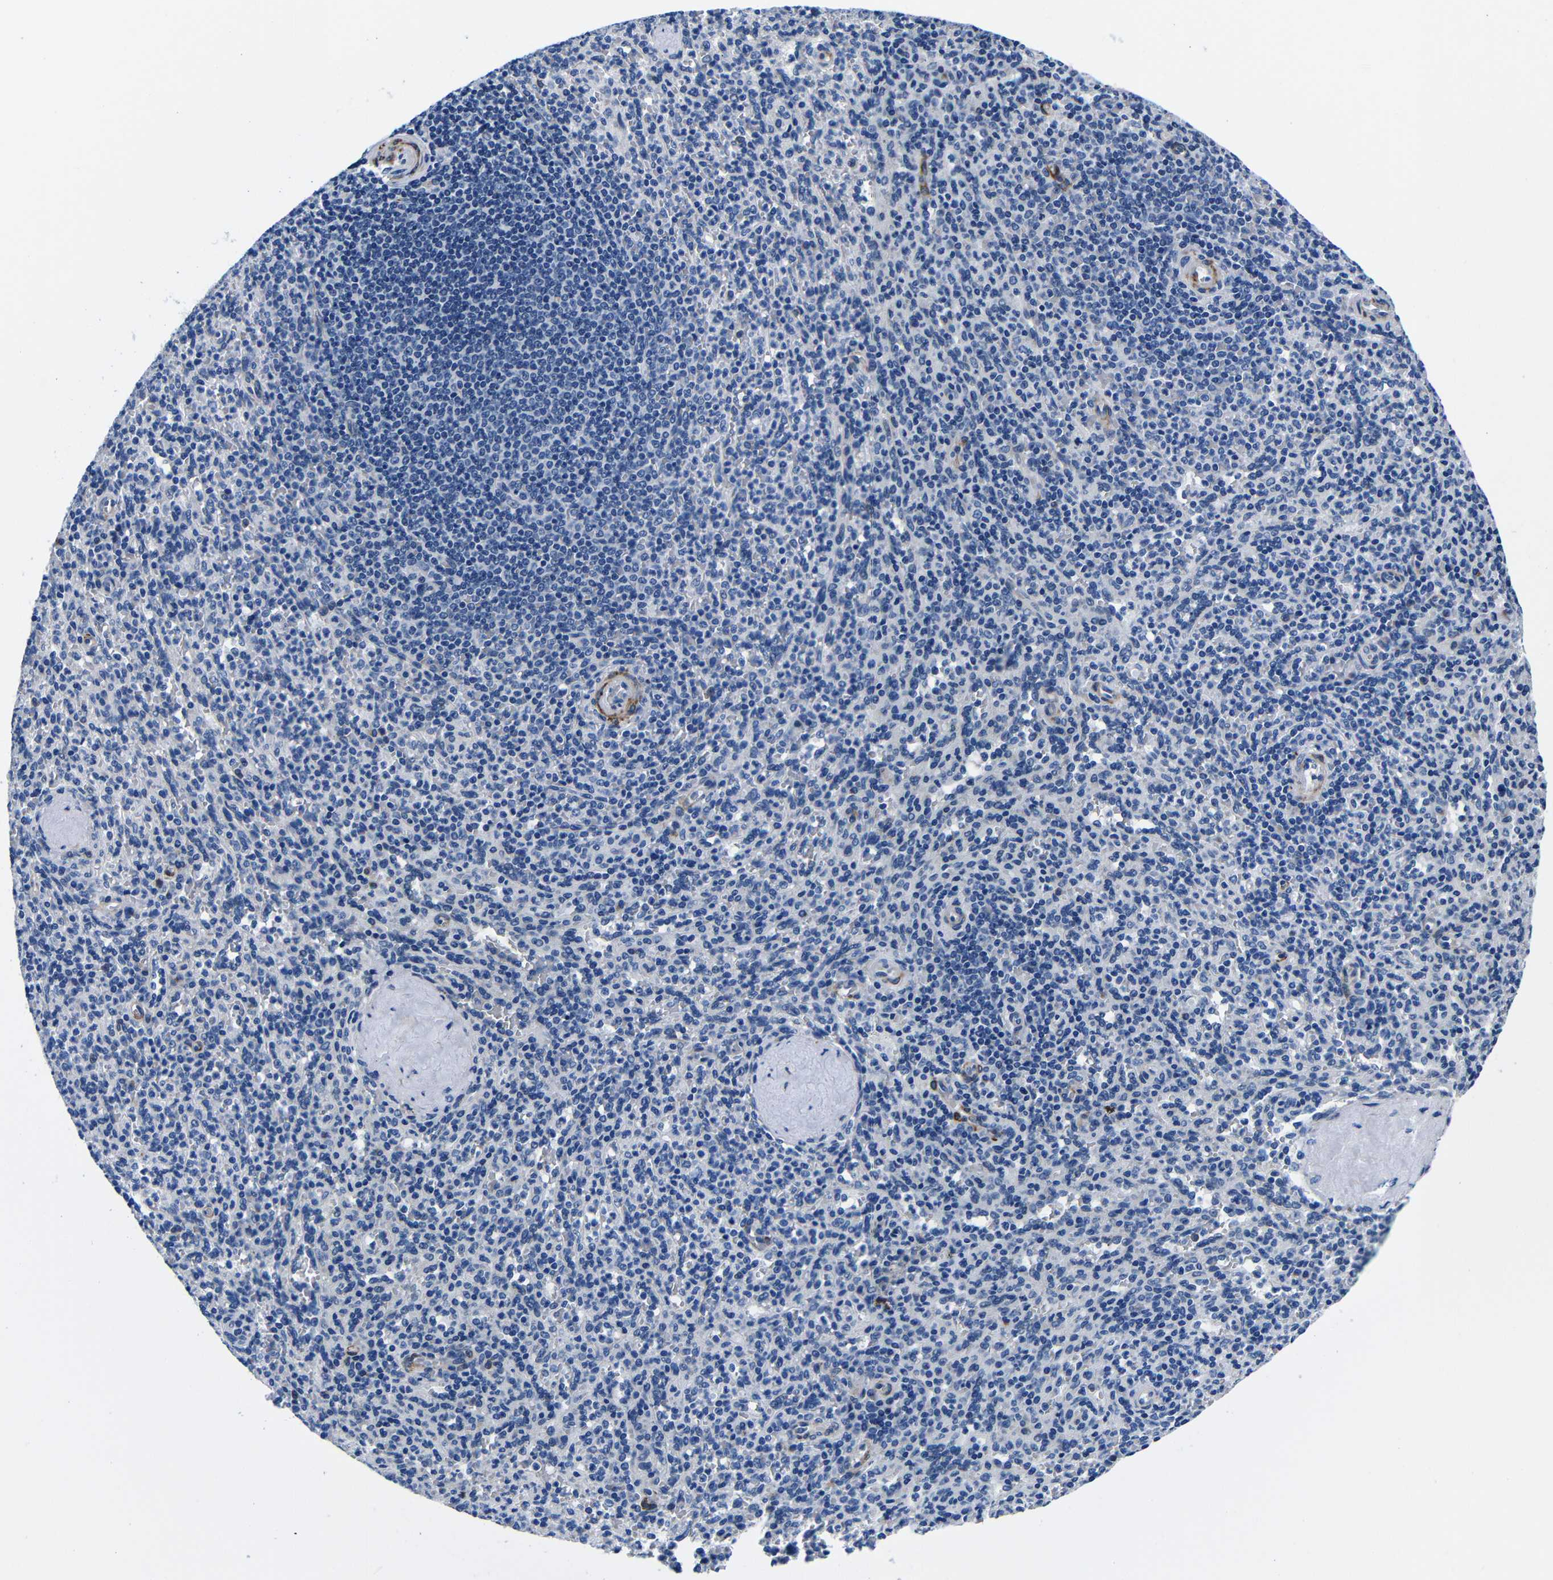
{"staining": {"intensity": "negative", "quantity": "none", "location": "none"}, "tissue": "spleen", "cell_type": "Cells in red pulp", "image_type": "normal", "snomed": [{"axis": "morphology", "description": "Normal tissue, NOS"}, {"axis": "topography", "description": "Spleen"}], "caption": "An image of human spleen is negative for staining in cells in red pulp. Brightfield microscopy of immunohistochemistry (IHC) stained with DAB (brown) and hematoxylin (blue), captured at high magnification.", "gene": "LRIG1", "patient": {"sex": "male", "age": 36}}